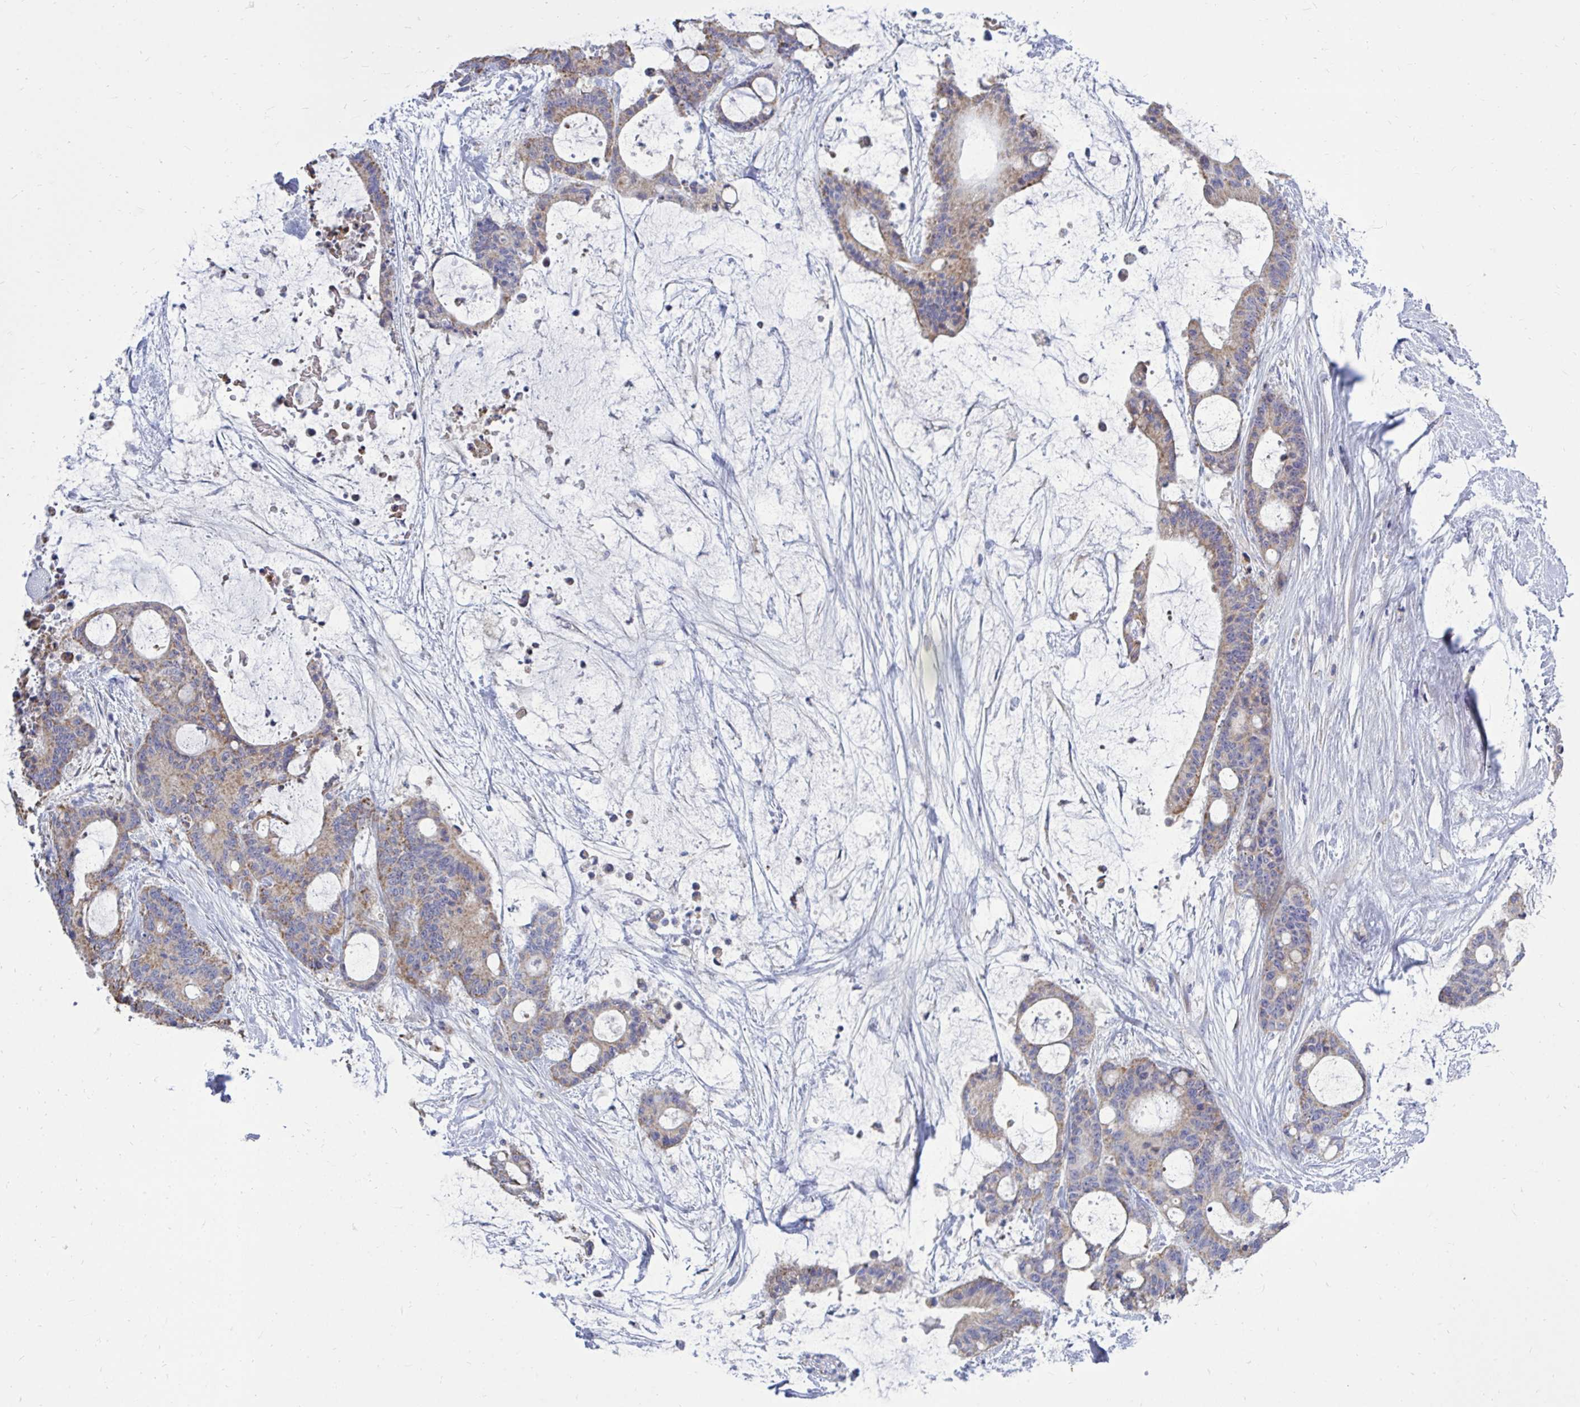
{"staining": {"intensity": "weak", "quantity": ">75%", "location": "cytoplasmic/membranous"}, "tissue": "liver cancer", "cell_type": "Tumor cells", "image_type": "cancer", "snomed": [{"axis": "morphology", "description": "Normal tissue, NOS"}, {"axis": "morphology", "description": "Cholangiocarcinoma"}, {"axis": "topography", "description": "Liver"}, {"axis": "topography", "description": "Peripheral nerve tissue"}], "caption": "Immunohistochemical staining of cholangiocarcinoma (liver) shows low levels of weak cytoplasmic/membranous protein positivity in approximately >75% of tumor cells.", "gene": "OR10R2", "patient": {"sex": "female", "age": 73}}